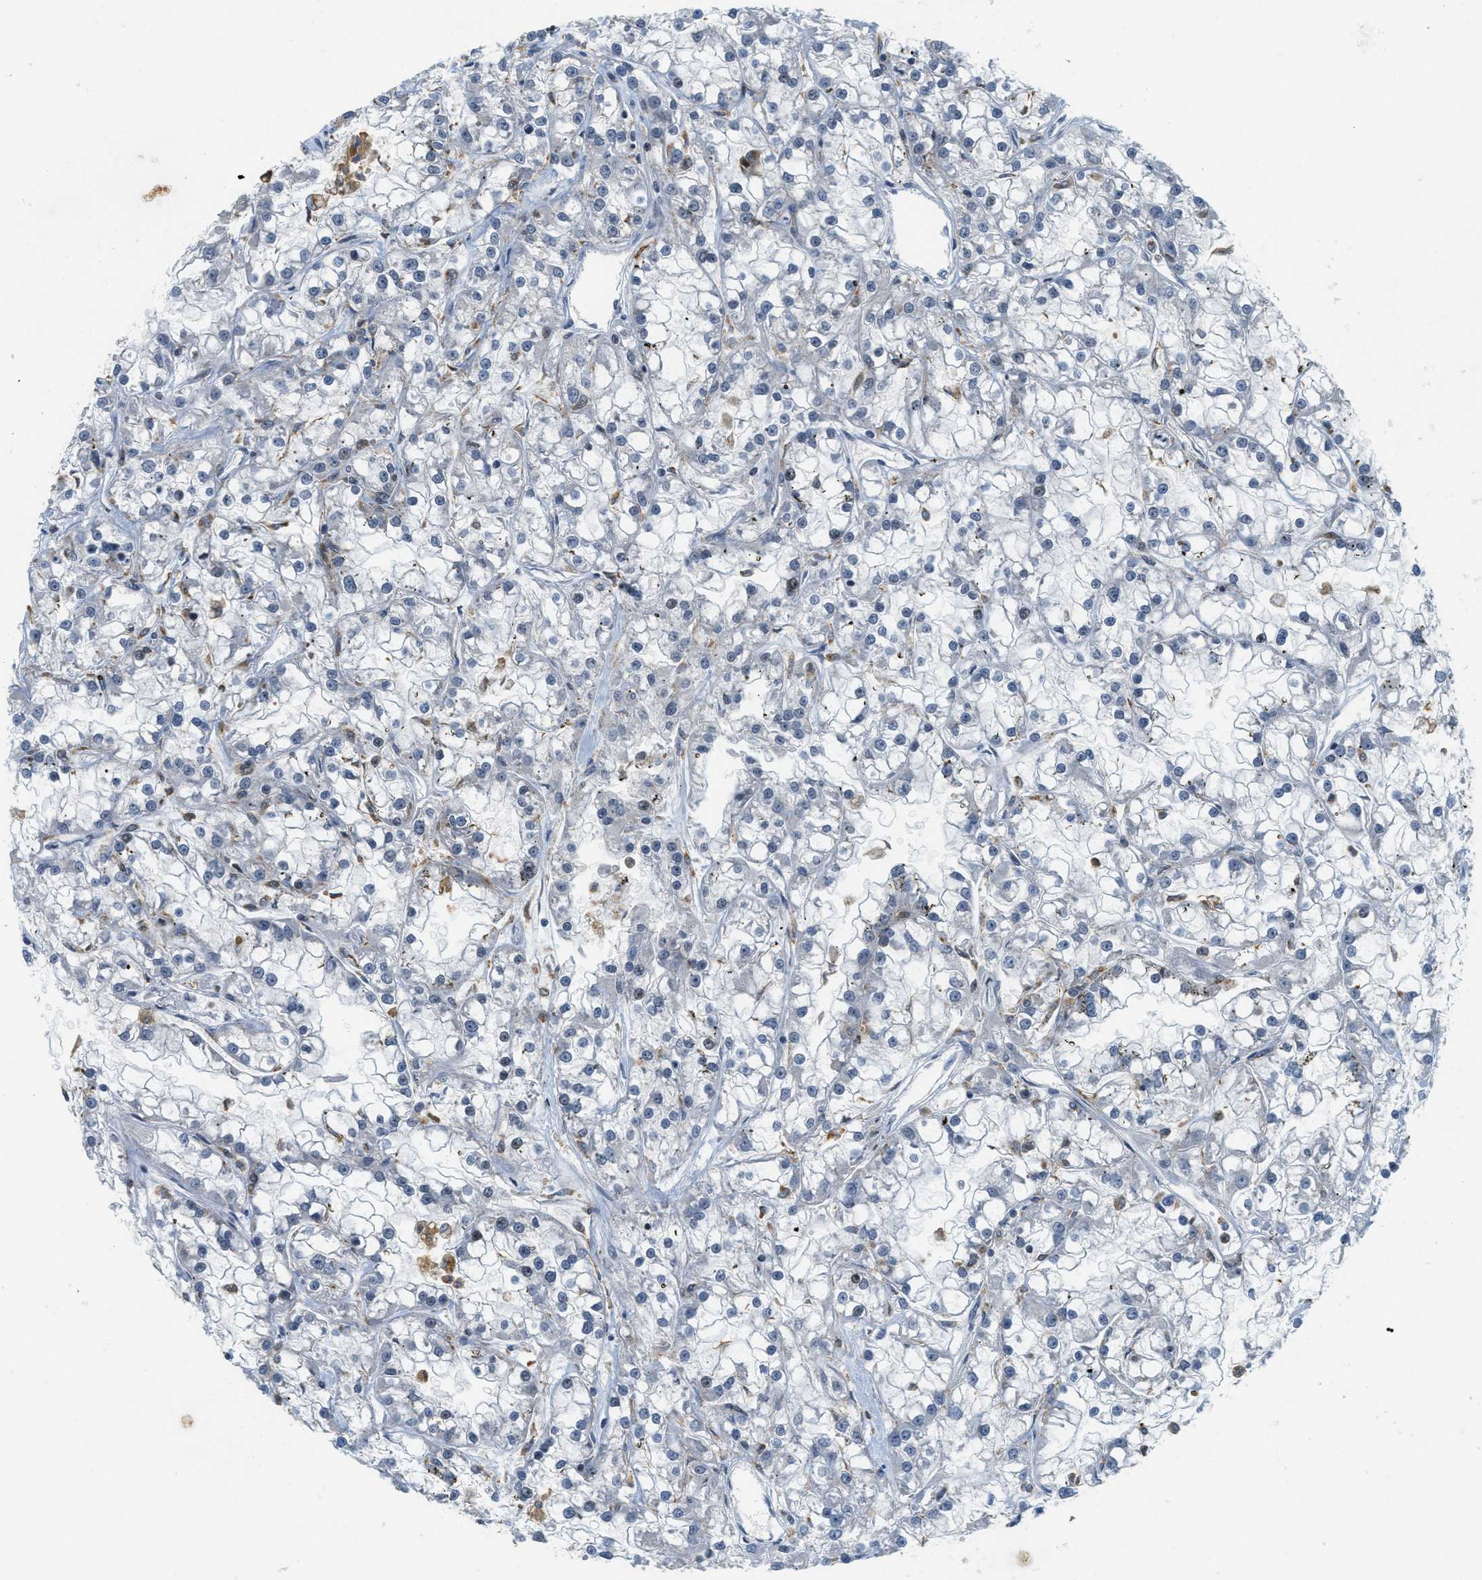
{"staining": {"intensity": "negative", "quantity": "none", "location": "none"}, "tissue": "renal cancer", "cell_type": "Tumor cells", "image_type": "cancer", "snomed": [{"axis": "morphology", "description": "Adenocarcinoma, NOS"}, {"axis": "topography", "description": "Kidney"}], "caption": "This image is of renal cancer (adenocarcinoma) stained with IHC to label a protein in brown with the nuclei are counter-stained blue. There is no staining in tumor cells. Nuclei are stained in blue.", "gene": "ING1", "patient": {"sex": "female", "age": 52}}